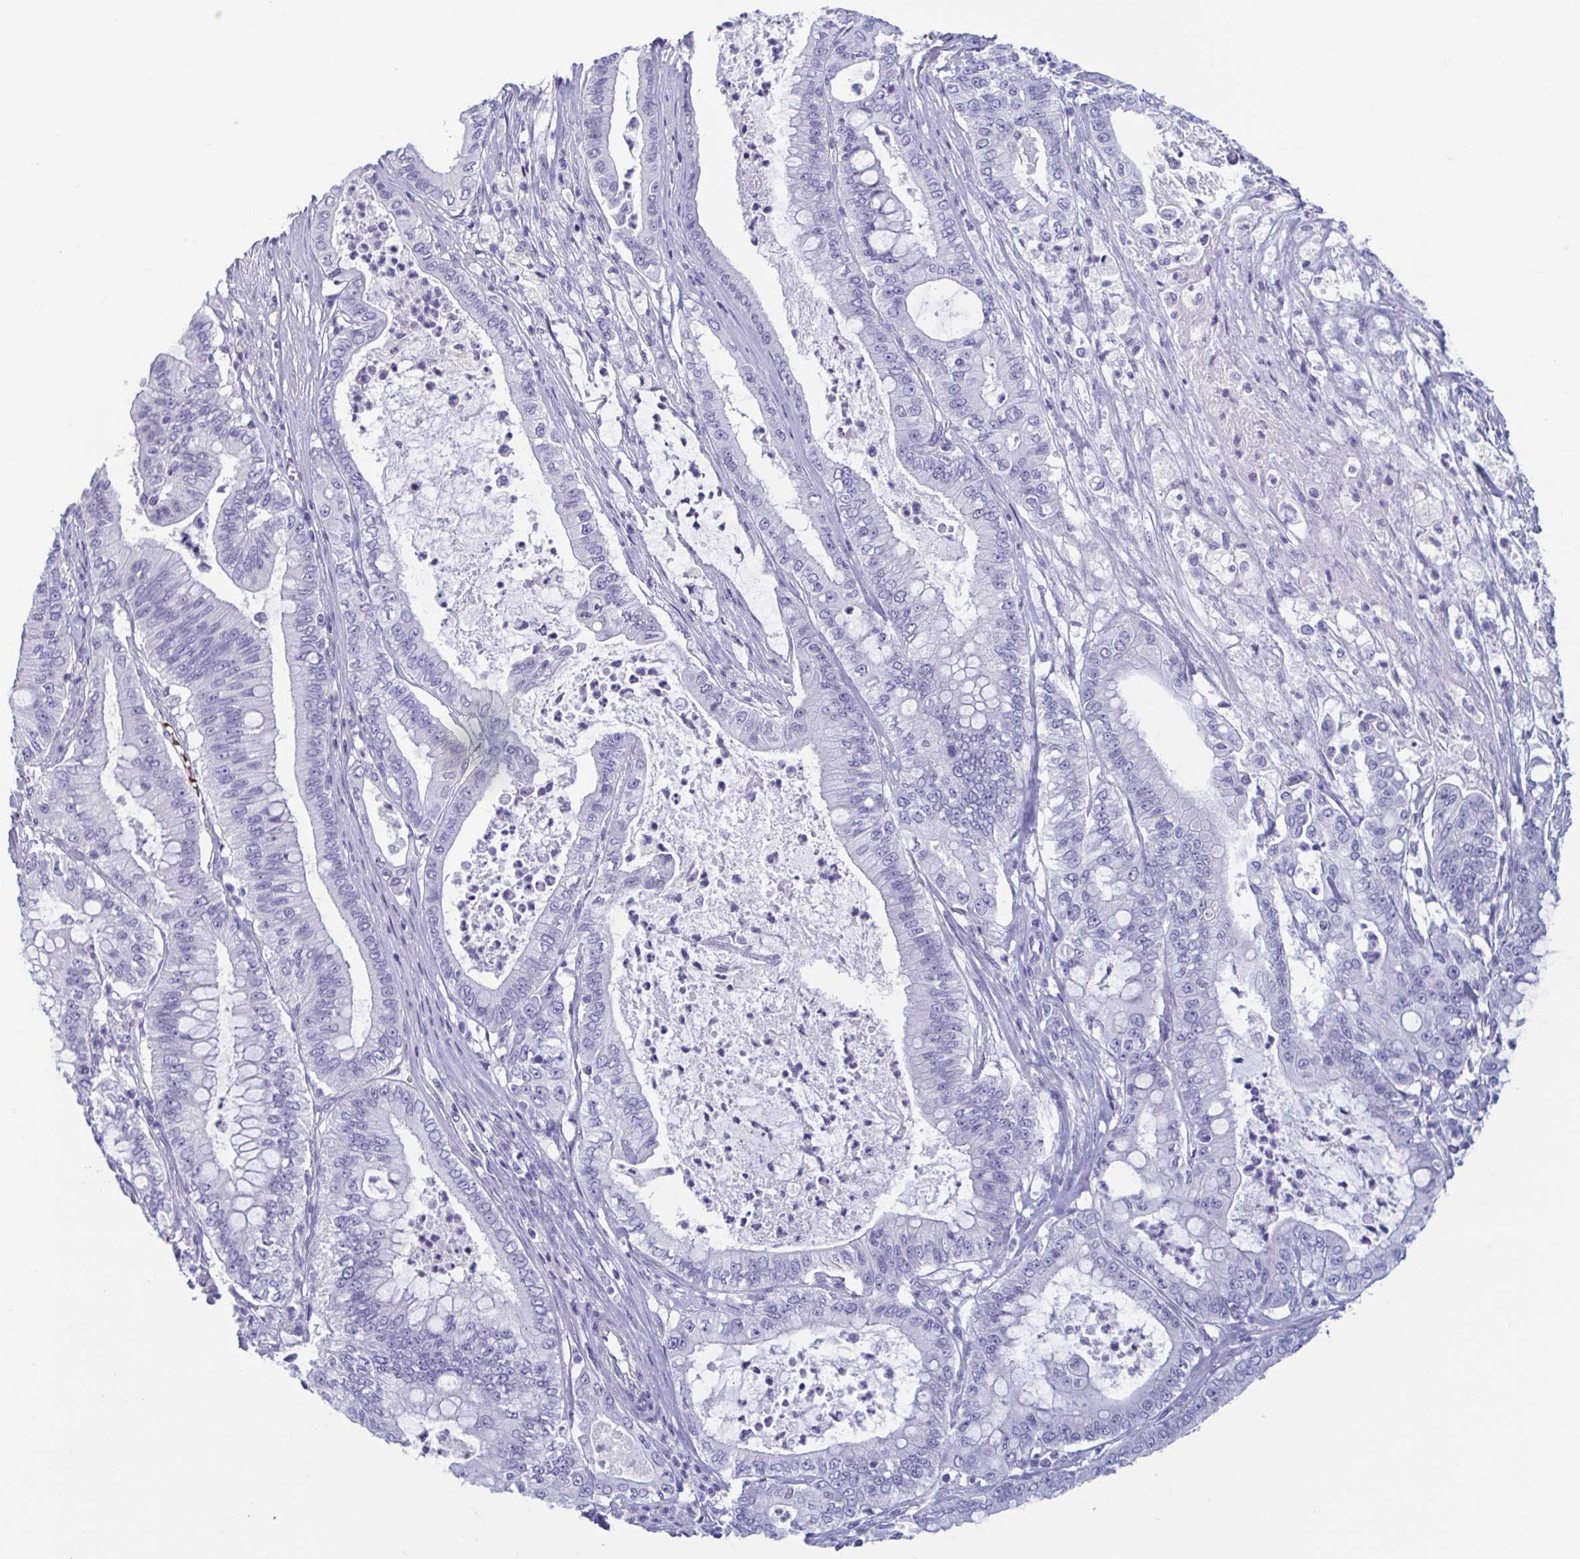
{"staining": {"intensity": "negative", "quantity": "none", "location": "none"}, "tissue": "pancreatic cancer", "cell_type": "Tumor cells", "image_type": "cancer", "snomed": [{"axis": "morphology", "description": "Adenocarcinoma, NOS"}, {"axis": "topography", "description": "Pancreas"}], "caption": "Immunohistochemical staining of pancreatic cancer exhibits no significant positivity in tumor cells. (Immunohistochemistry, brightfield microscopy, high magnification).", "gene": "MORC4", "patient": {"sex": "male", "age": 71}}